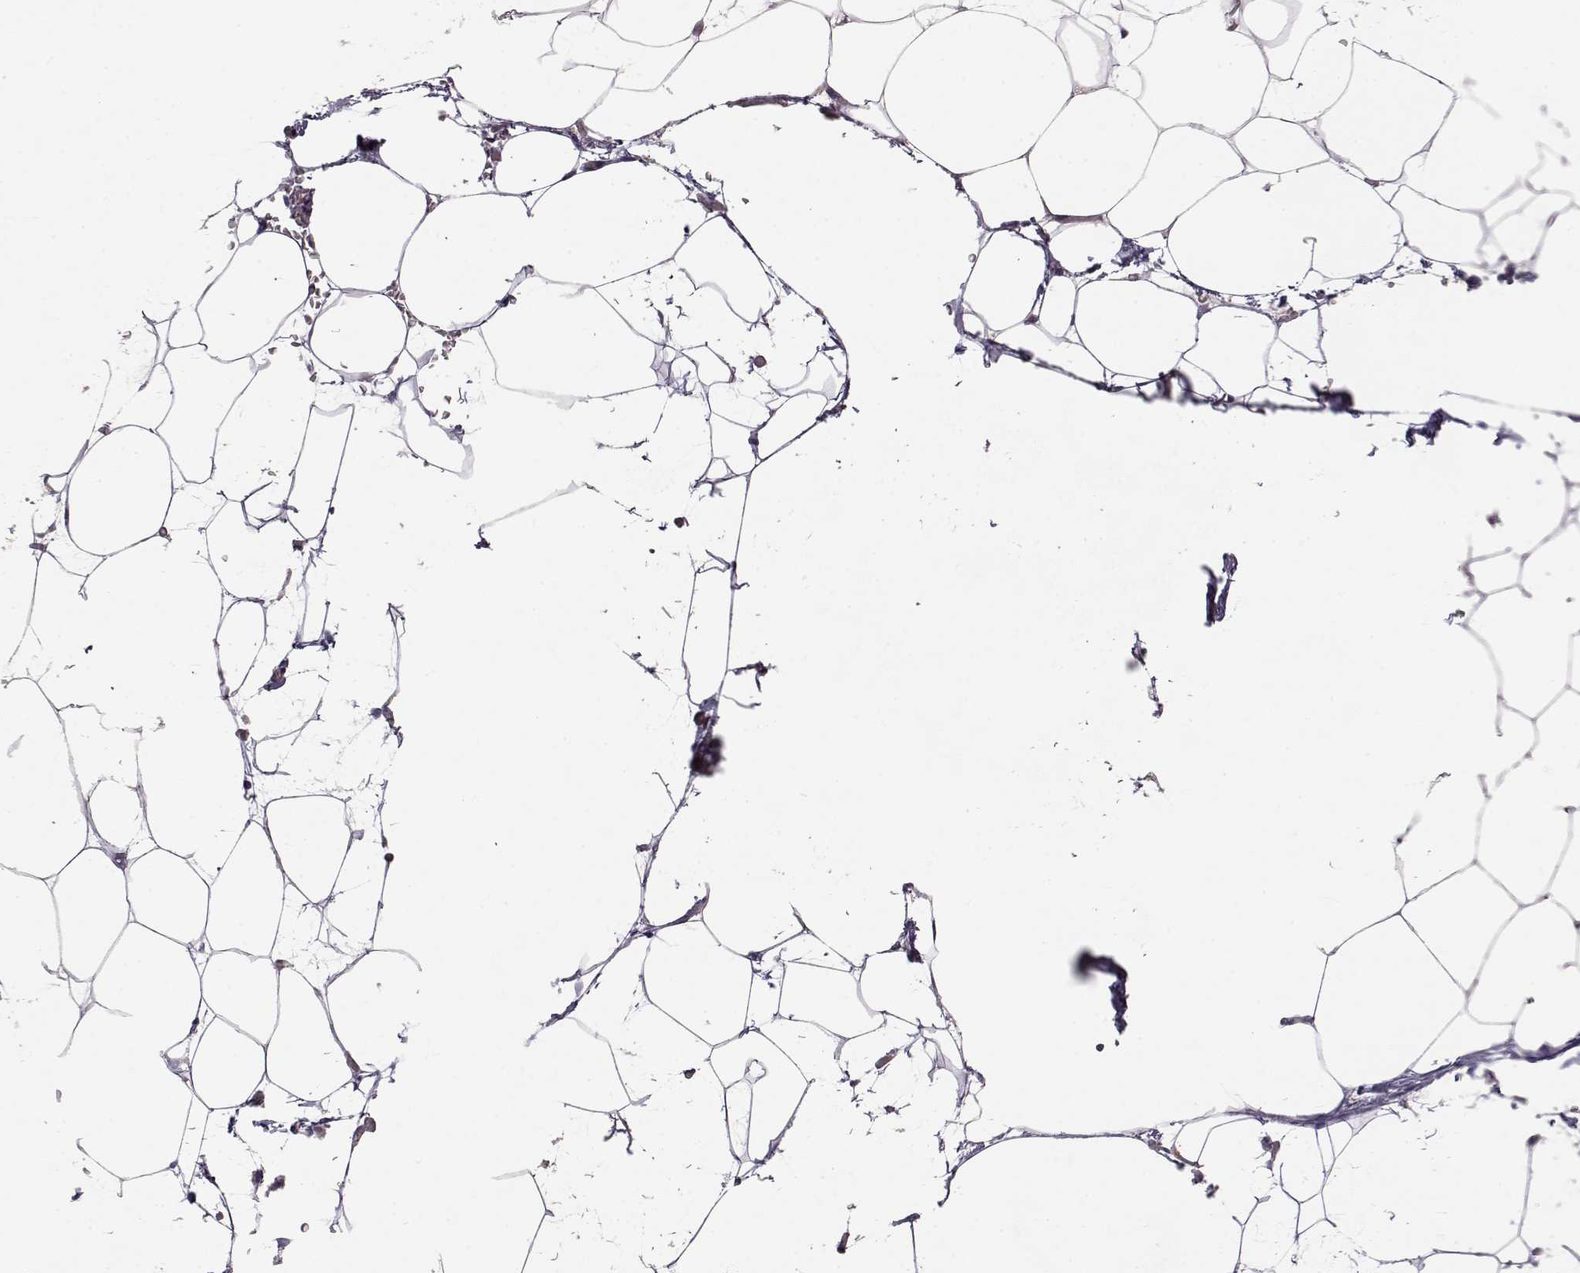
{"staining": {"intensity": "negative", "quantity": "none", "location": "none"}, "tissue": "adipose tissue", "cell_type": "Adipocytes", "image_type": "normal", "snomed": [{"axis": "morphology", "description": "Normal tissue, NOS"}, {"axis": "topography", "description": "Adipose tissue"}], "caption": "An immunohistochemistry histopathology image of unremarkable adipose tissue is shown. There is no staining in adipocytes of adipose tissue.", "gene": "PMCH", "patient": {"sex": "male", "age": 57}}